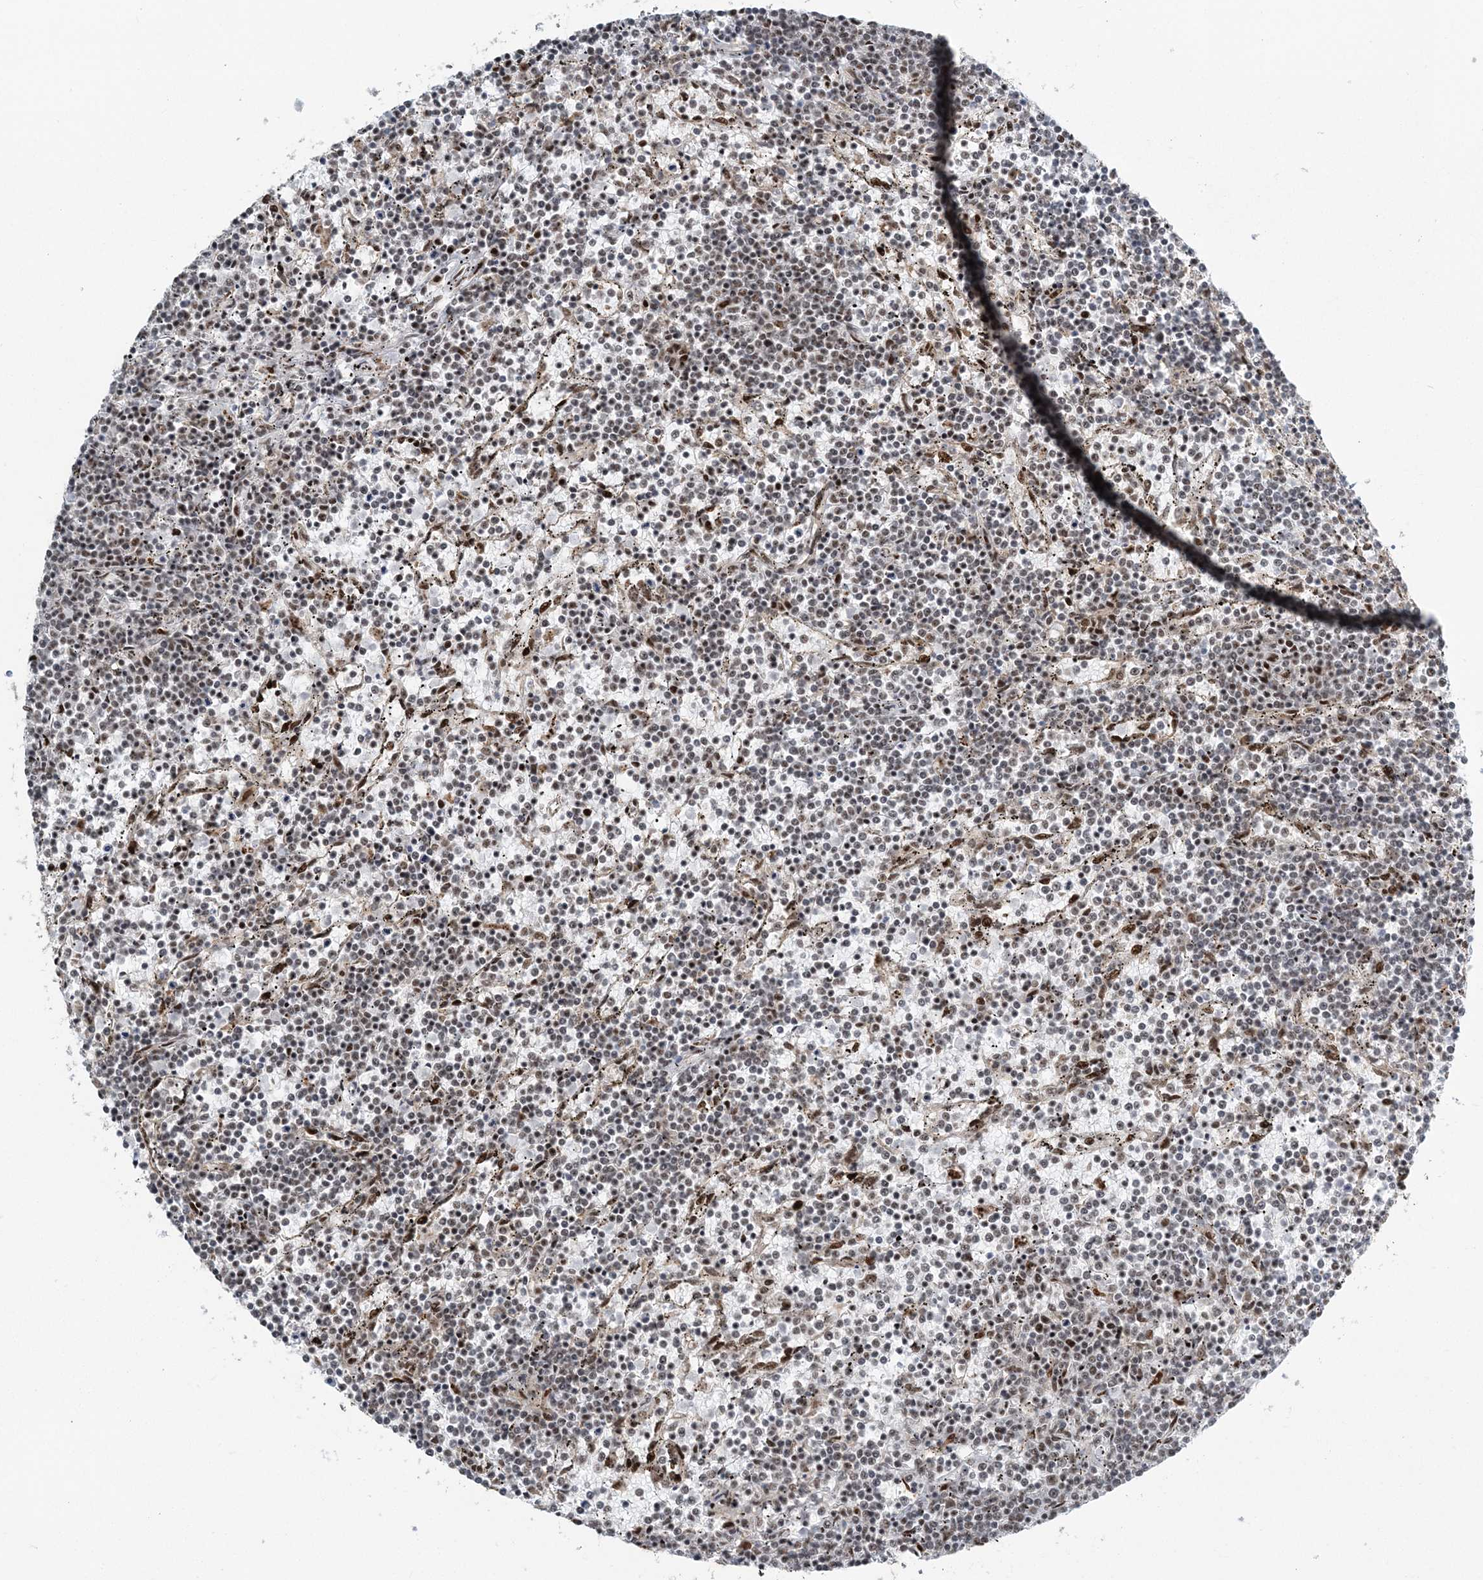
{"staining": {"intensity": "weak", "quantity": "25%-75%", "location": "nuclear"}, "tissue": "lymphoma", "cell_type": "Tumor cells", "image_type": "cancer", "snomed": [{"axis": "morphology", "description": "Malignant lymphoma, non-Hodgkin's type, Low grade"}, {"axis": "topography", "description": "Spleen"}], "caption": "High-magnification brightfield microscopy of low-grade malignant lymphoma, non-Hodgkin's type stained with DAB (3,3'-diaminobenzidine) (brown) and counterstained with hematoxylin (blue). tumor cells exhibit weak nuclear expression is seen in approximately25%-75% of cells.", "gene": "CWC22", "patient": {"sex": "female", "age": 50}}